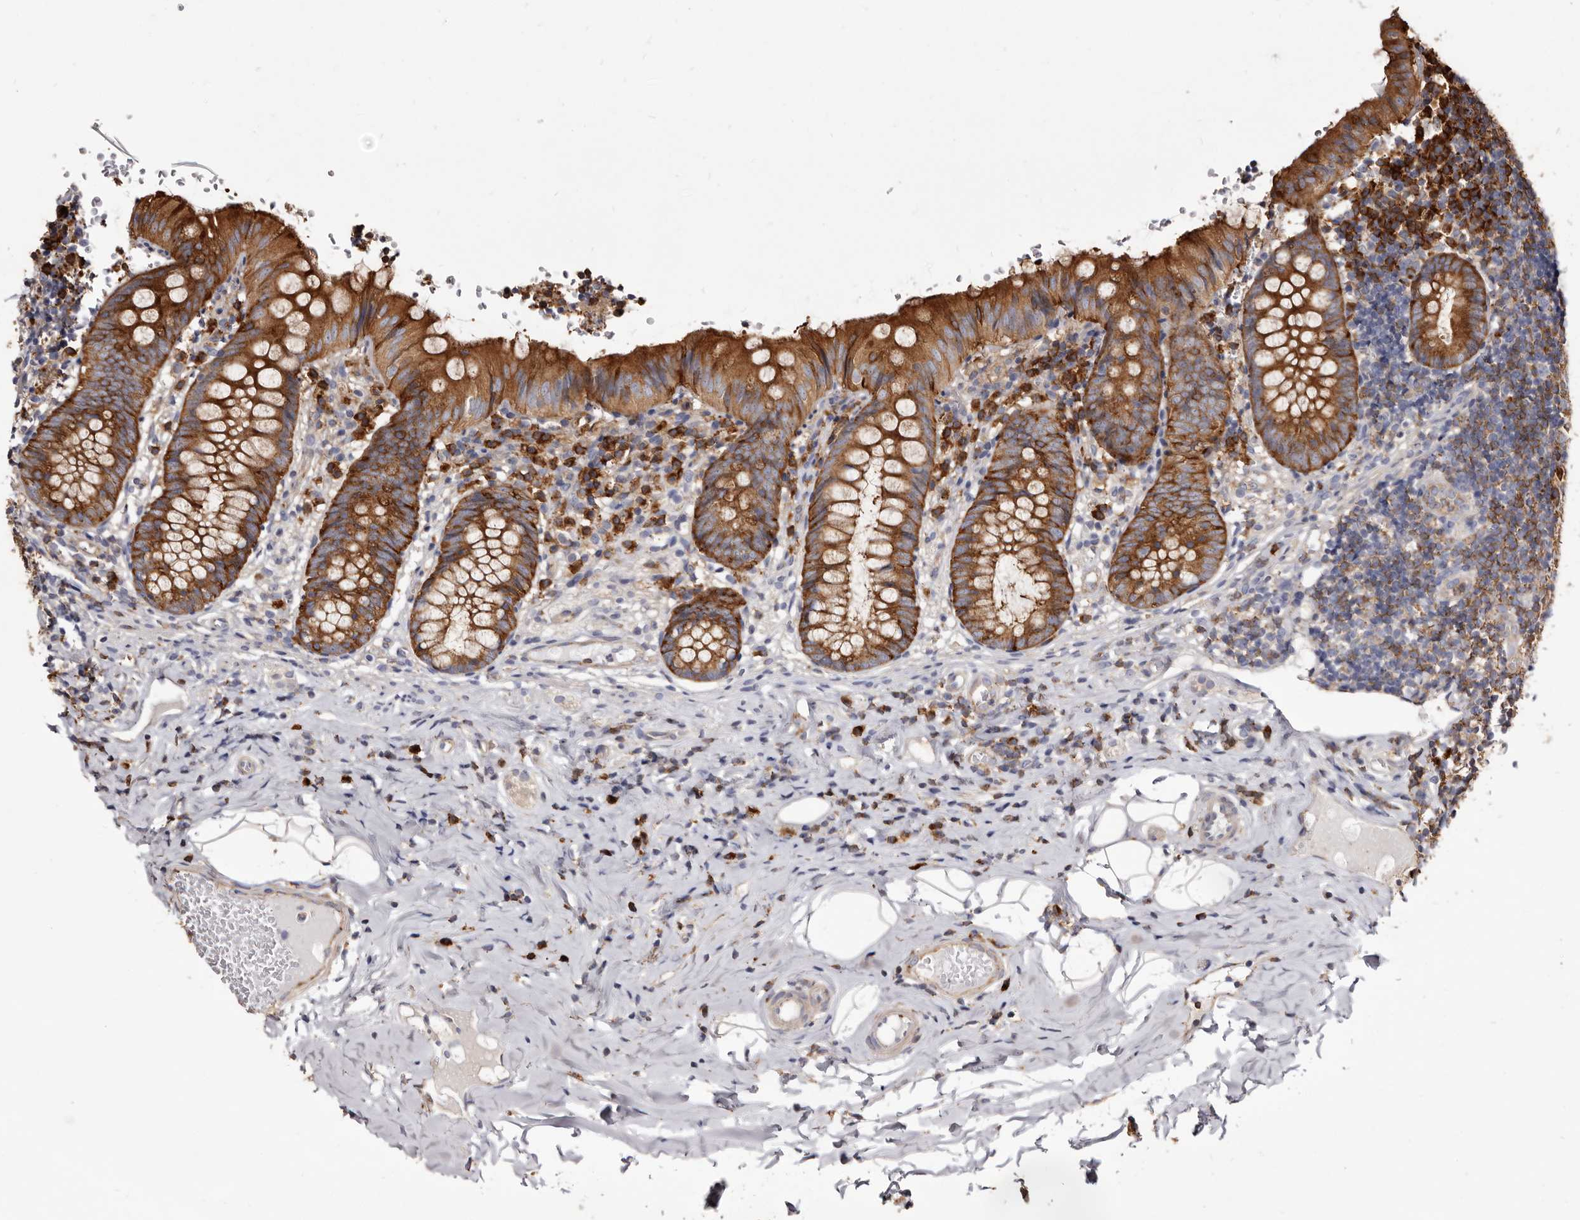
{"staining": {"intensity": "strong", "quantity": ">75%", "location": "cytoplasmic/membranous"}, "tissue": "appendix", "cell_type": "Glandular cells", "image_type": "normal", "snomed": [{"axis": "morphology", "description": "Normal tissue, NOS"}, {"axis": "topography", "description": "Appendix"}], "caption": "Immunohistochemical staining of unremarkable appendix shows >75% levels of strong cytoplasmic/membranous protein expression in approximately >75% of glandular cells.", "gene": "TPD52", "patient": {"sex": "male", "age": 8}}